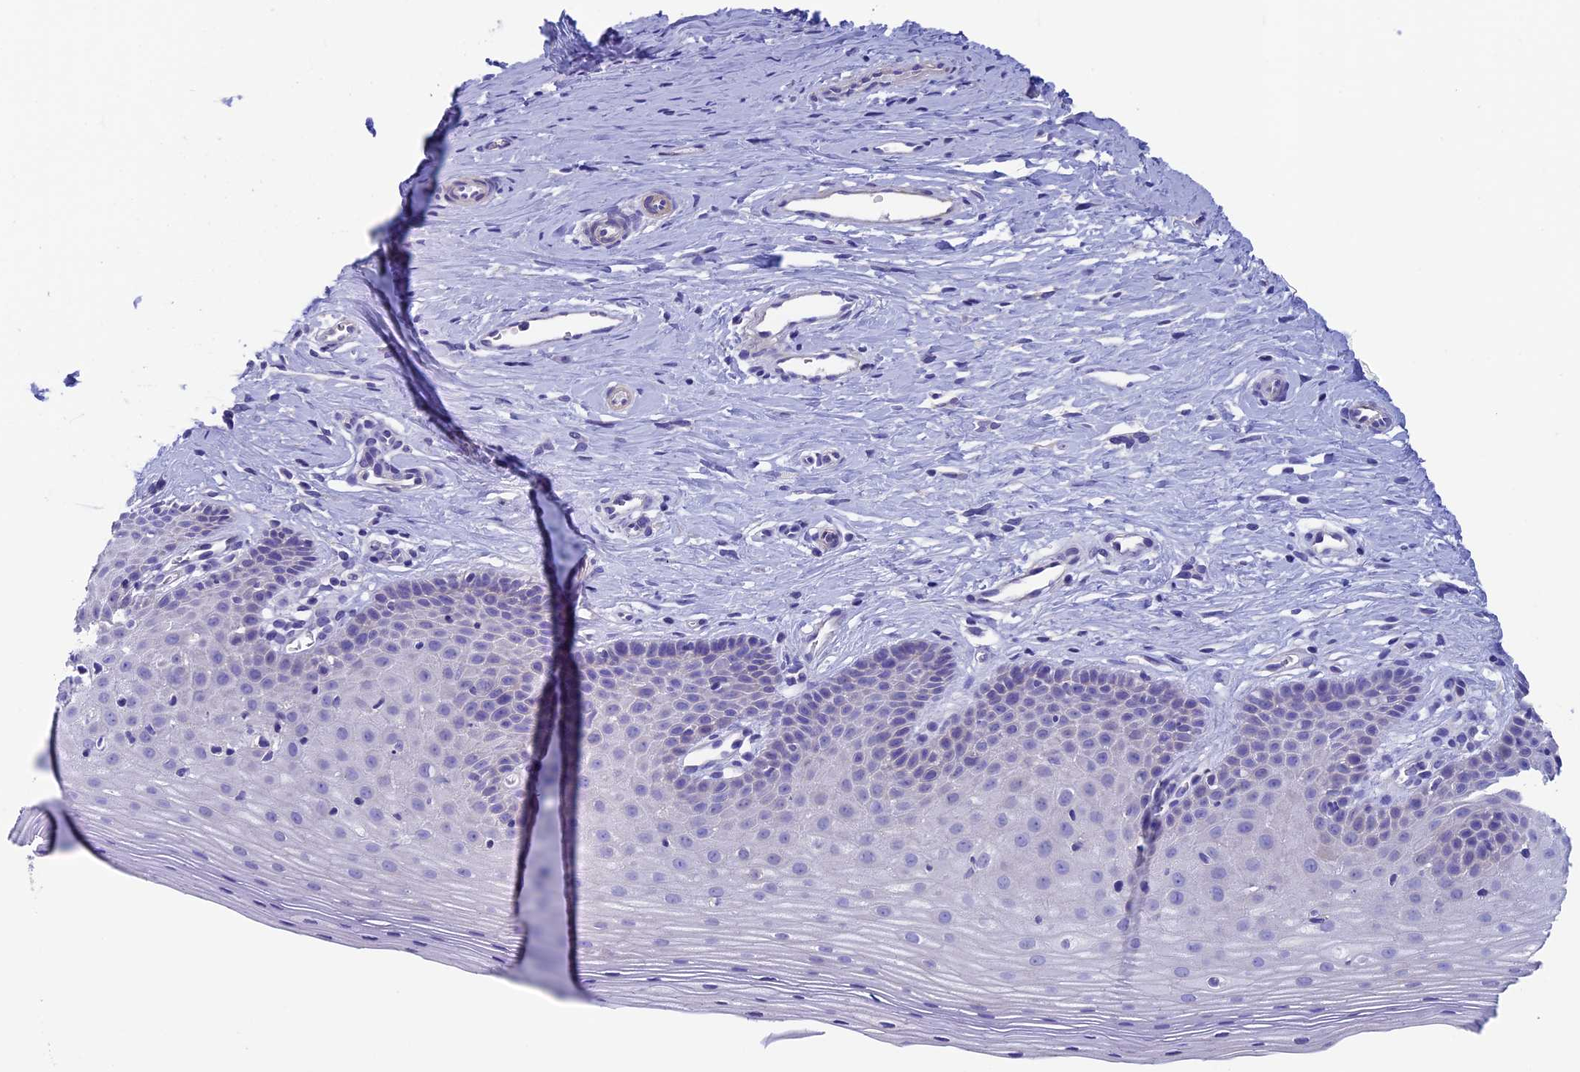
{"staining": {"intensity": "negative", "quantity": "none", "location": "none"}, "tissue": "cervix", "cell_type": "Glandular cells", "image_type": "normal", "snomed": [{"axis": "morphology", "description": "Normal tissue, NOS"}, {"axis": "topography", "description": "Cervix"}], "caption": "Immunohistochemistry (IHC) image of benign cervix: human cervix stained with DAB (3,3'-diaminobenzidine) reveals no significant protein expression in glandular cells.", "gene": "ADH7", "patient": {"sex": "female", "age": 36}}